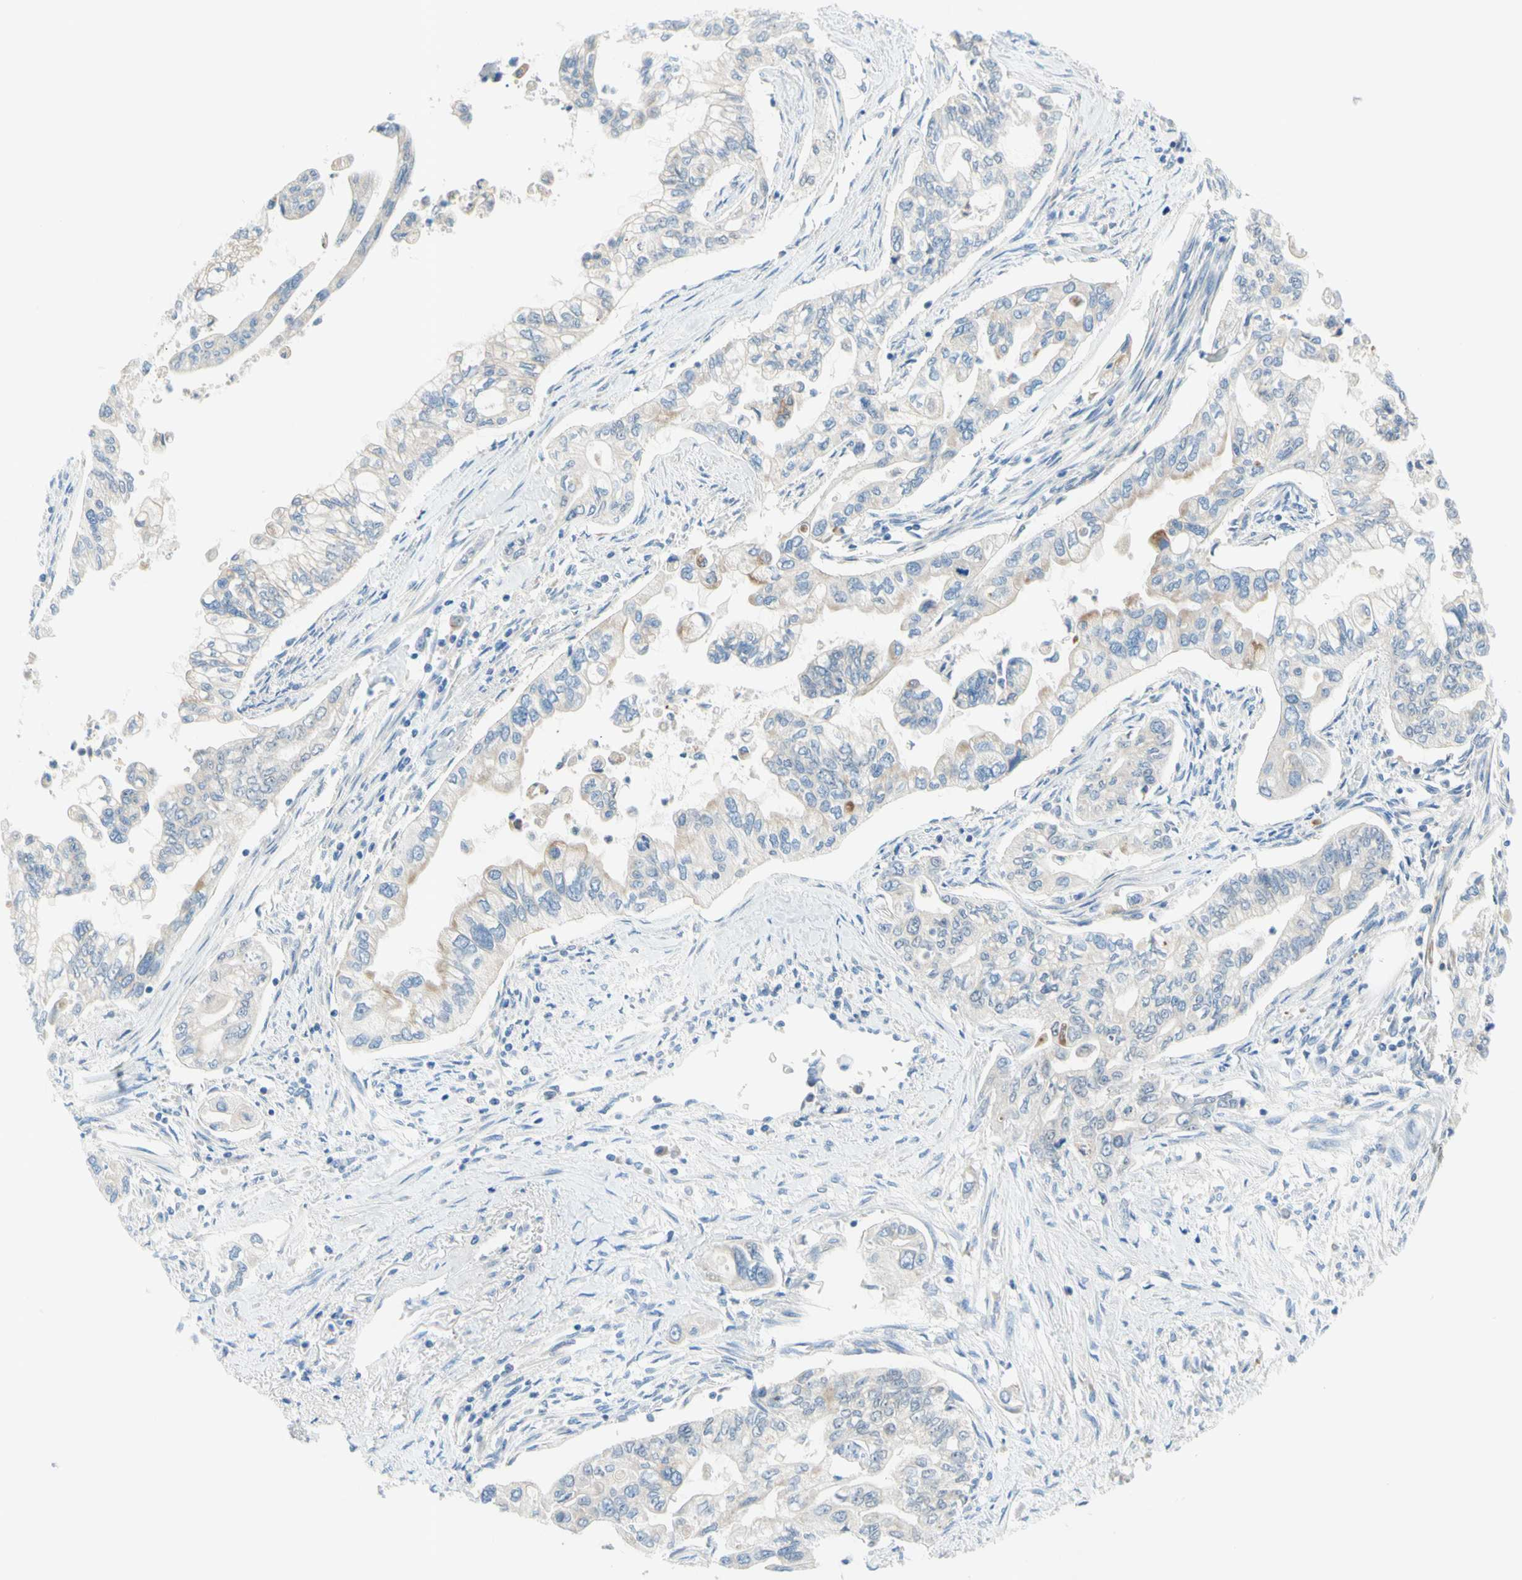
{"staining": {"intensity": "weak", "quantity": "25%-75%", "location": "cytoplasmic/membranous"}, "tissue": "pancreatic cancer", "cell_type": "Tumor cells", "image_type": "cancer", "snomed": [{"axis": "morphology", "description": "Normal tissue, NOS"}, {"axis": "topography", "description": "Pancreas"}], "caption": "This image exhibits immunohistochemistry (IHC) staining of pancreatic cancer, with low weak cytoplasmic/membranous expression in about 25%-75% of tumor cells.", "gene": "MFF", "patient": {"sex": "male", "age": 42}}